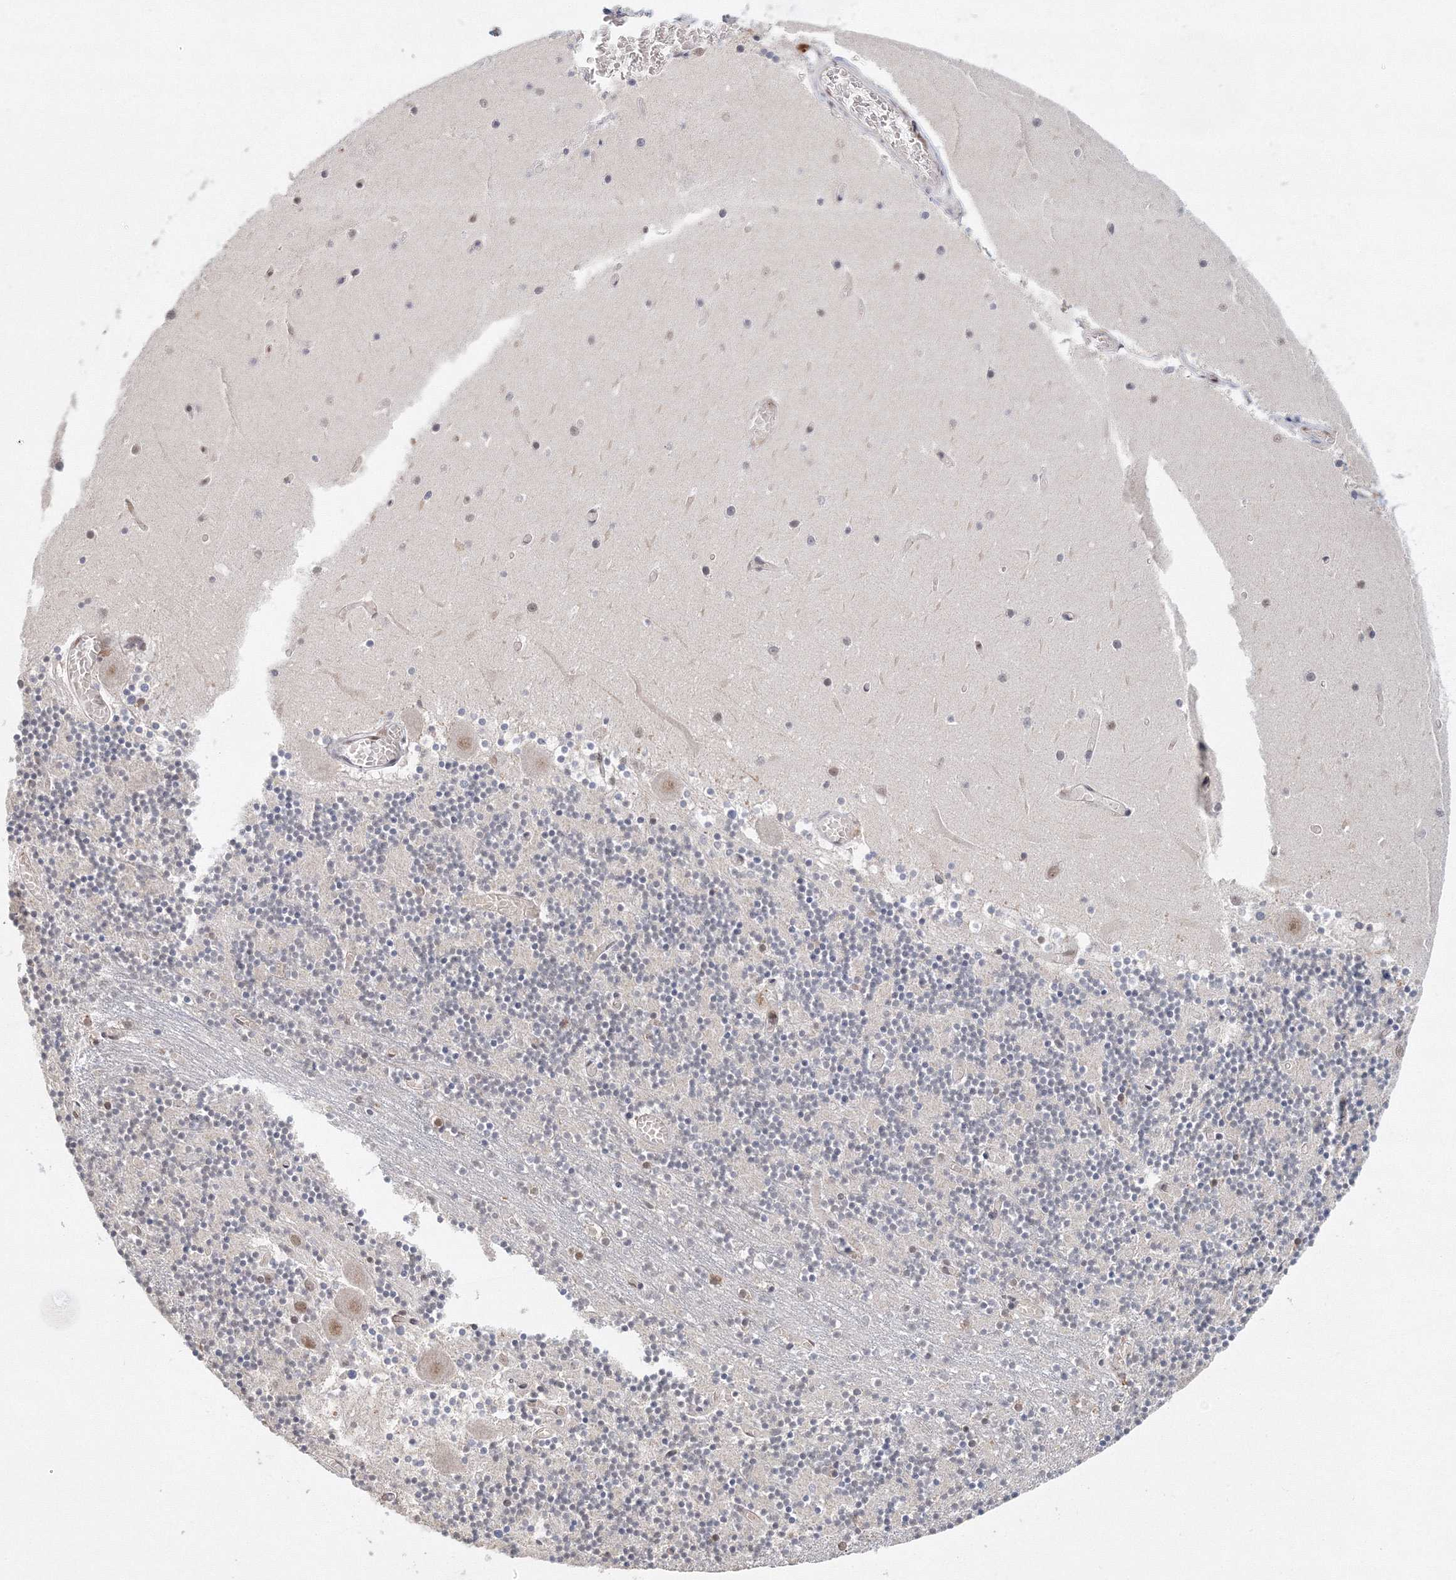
{"staining": {"intensity": "negative", "quantity": "none", "location": "none"}, "tissue": "cerebellum", "cell_type": "Cells in granular layer", "image_type": "normal", "snomed": [{"axis": "morphology", "description": "Normal tissue, NOS"}, {"axis": "topography", "description": "Cerebellum"}], "caption": "Cells in granular layer are negative for protein expression in normal human cerebellum. (Brightfield microscopy of DAB immunohistochemistry at high magnification).", "gene": "IWS1", "patient": {"sex": "female", "age": 28}}